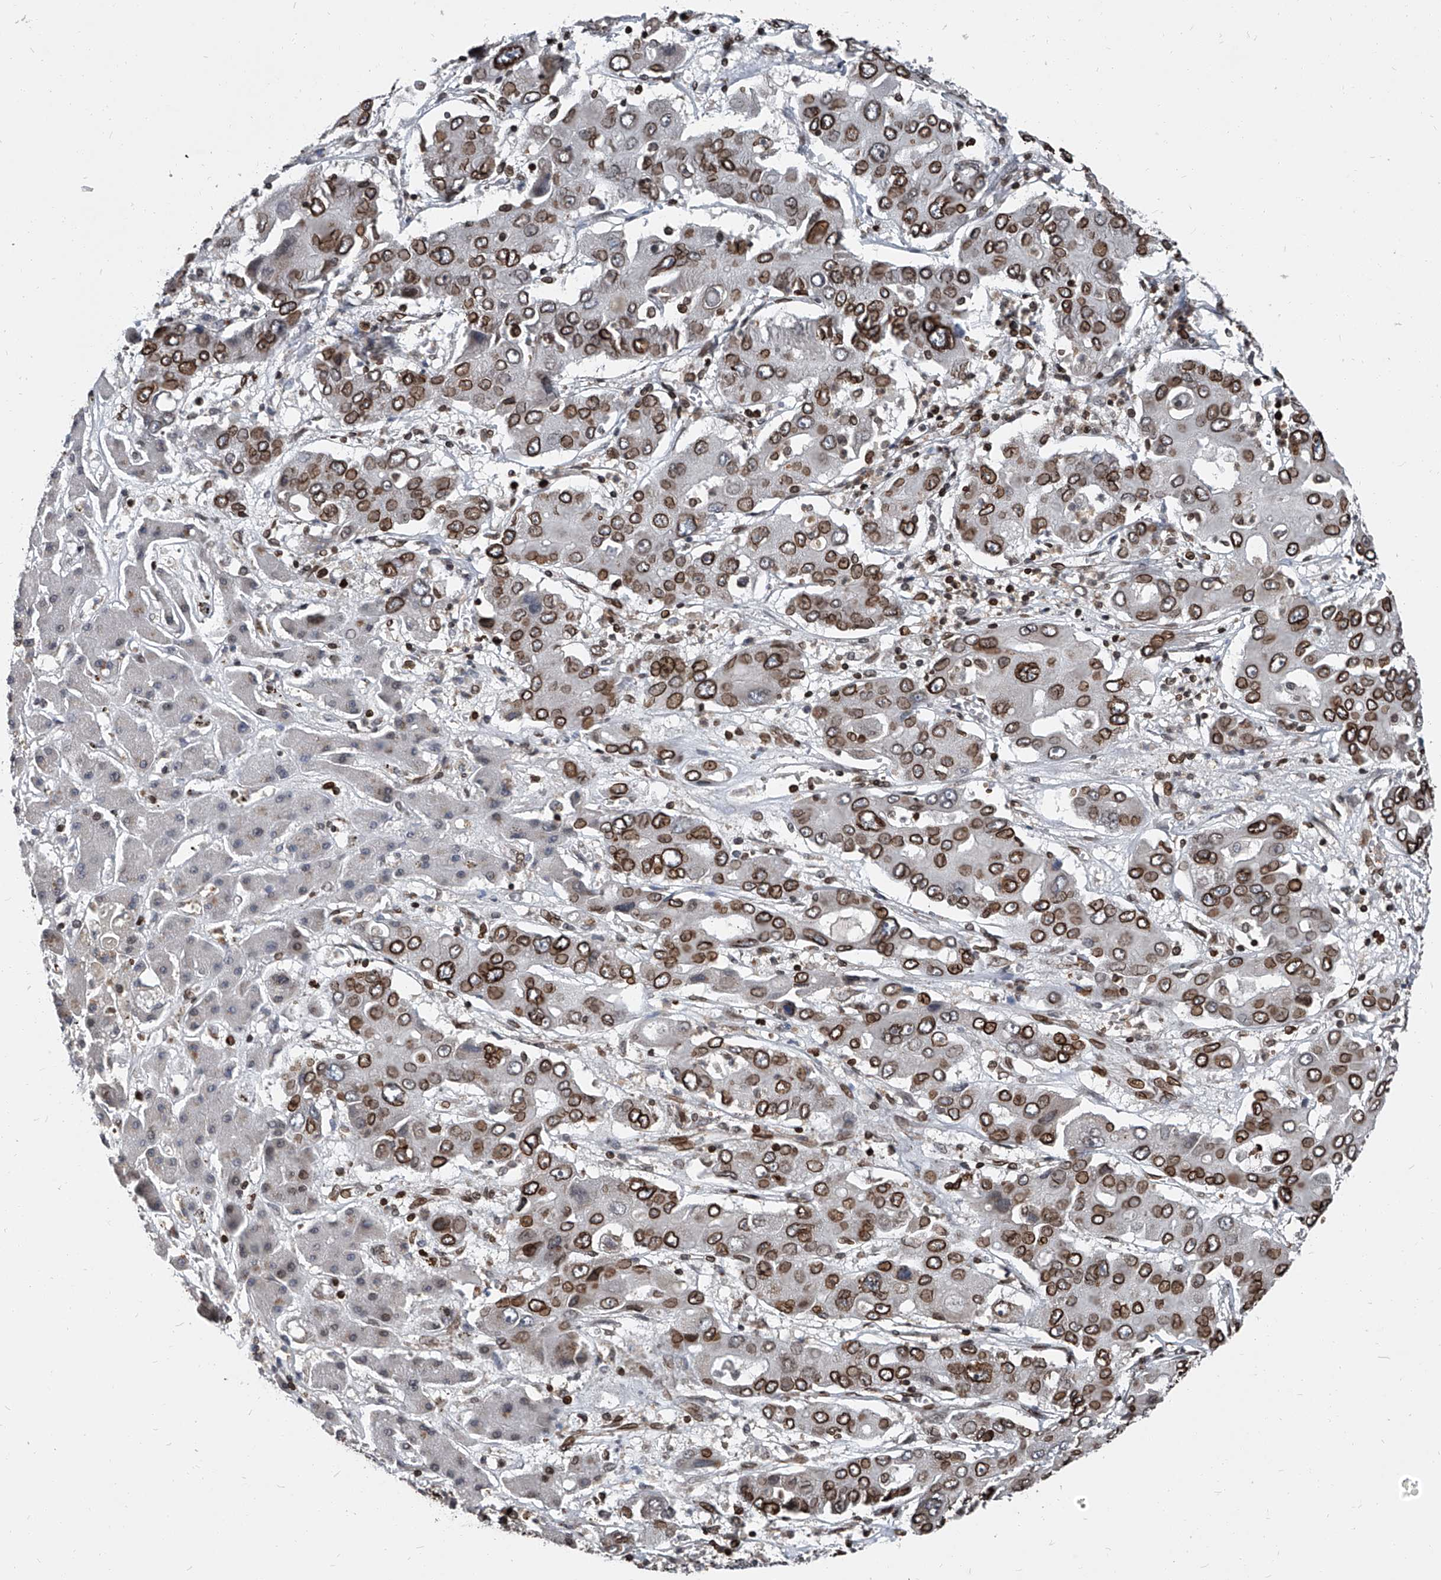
{"staining": {"intensity": "strong", "quantity": ">75%", "location": "cytoplasmic/membranous,nuclear"}, "tissue": "liver cancer", "cell_type": "Tumor cells", "image_type": "cancer", "snomed": [{"axis": "morphology", "description": "Cholangiocarcinoma"}, {"axis": "topography", "description": "Liver"}], "caption": "Immunohistochemical staining of human liver cancer (cholangiocarcinoma) demonstrates strong cytoplasmic/membranous and nuclear protein positivity in approximately >75% of tumor cells.", "gene": "PHF20", "patient": {"sex": "male", "age": 67}}